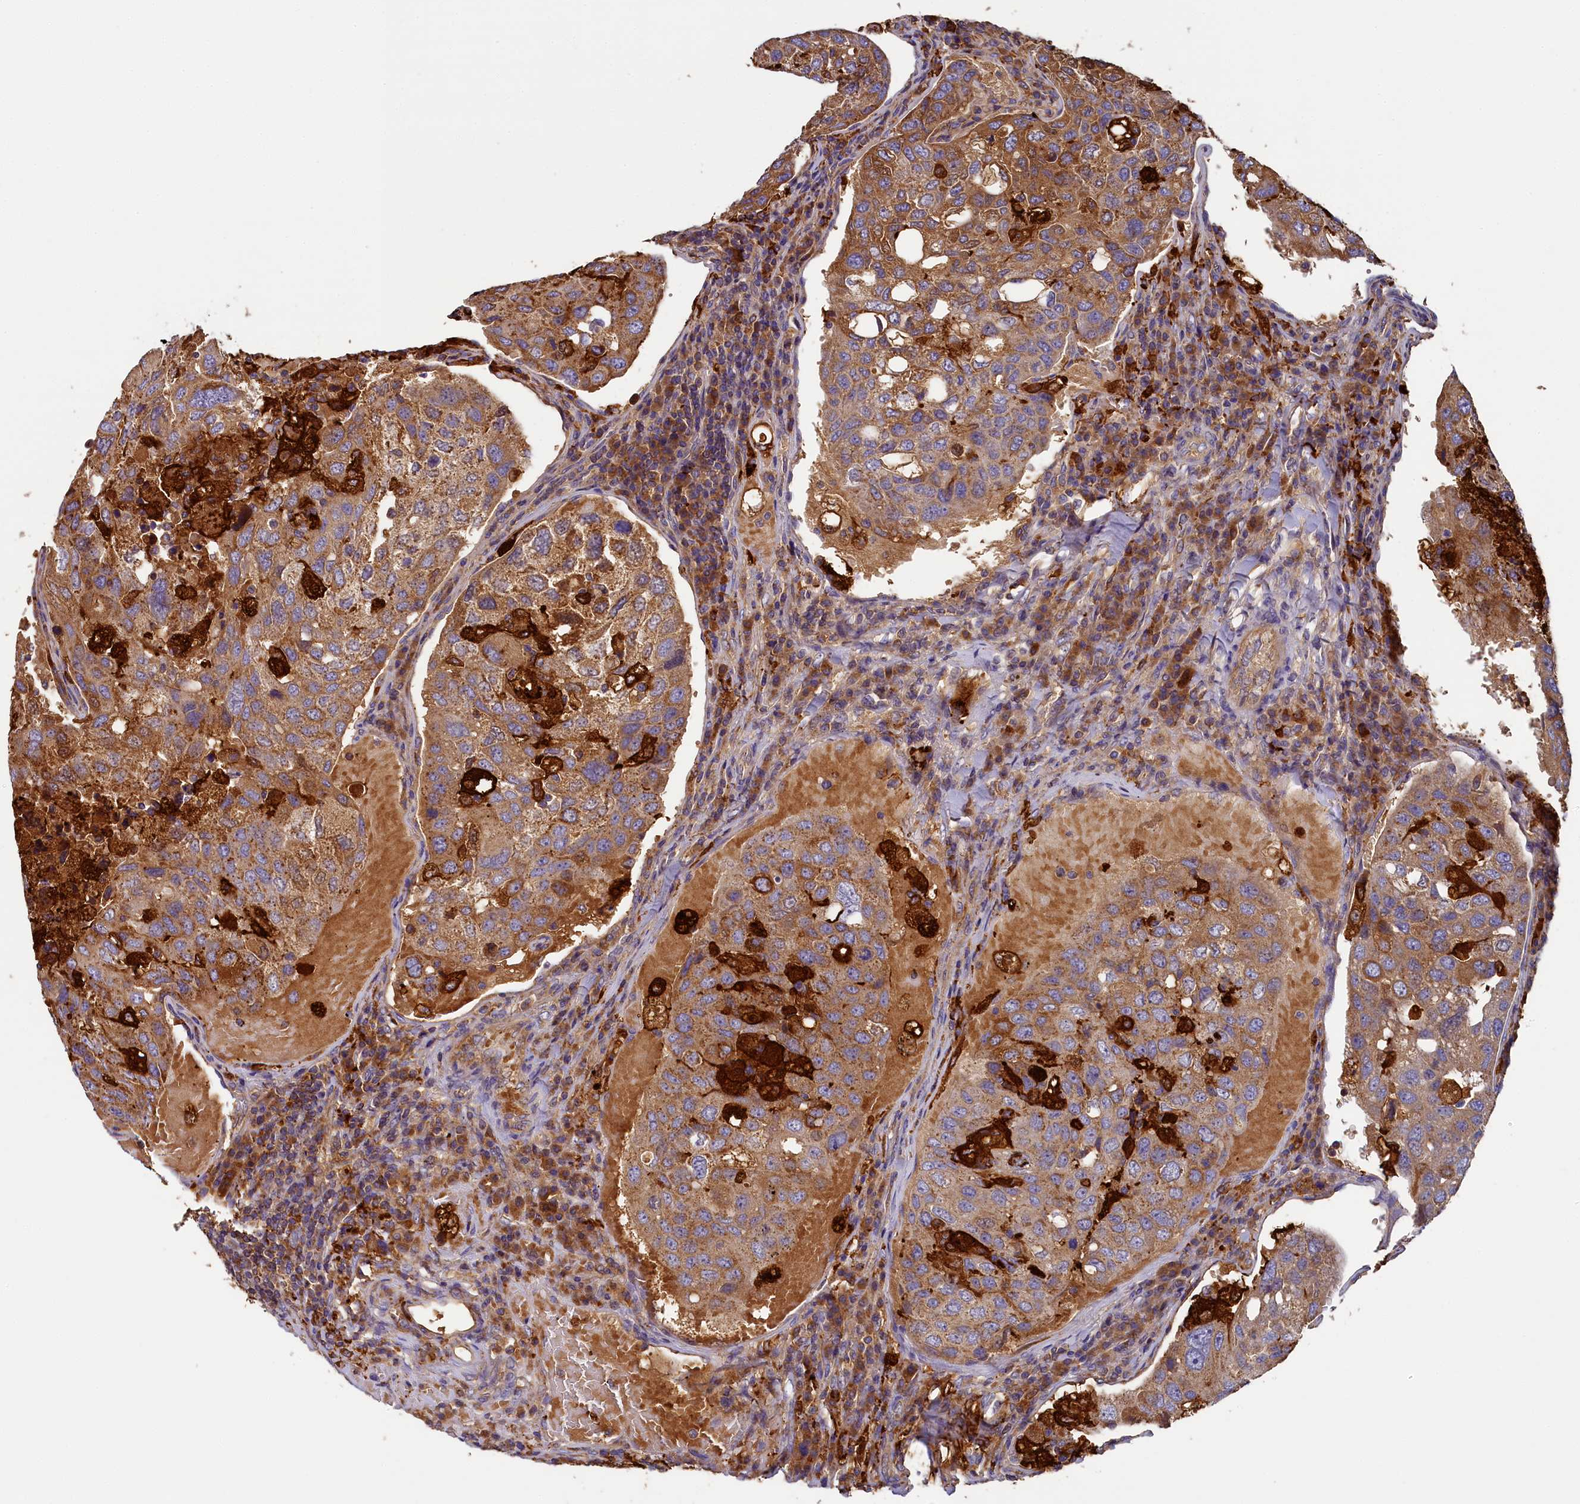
{"staining": {"intensity": "moderate", "quantity": ">75%", "location": "cytoplasmic/membranous"}, "tissue": "urothelial cancer", "cell_type": "Tumor cells", "image_type": "cancer", "snomed": [{"axis": "morphology", "description": "Urothelial carcinoma, High grade"}, {"axis": "topography", "description": "Lymph node"}, {"axis": "topography", "description": "Urinary bladder"}], "caption": "Approximately >75% of tumor cells in urothelial cancer display moderate cytoplasmic/membranous protein positivity as visualized by brown immunohistochemical staining.", "gene": "SEC31B", "patient": {"sex": "male", "age": 51}}